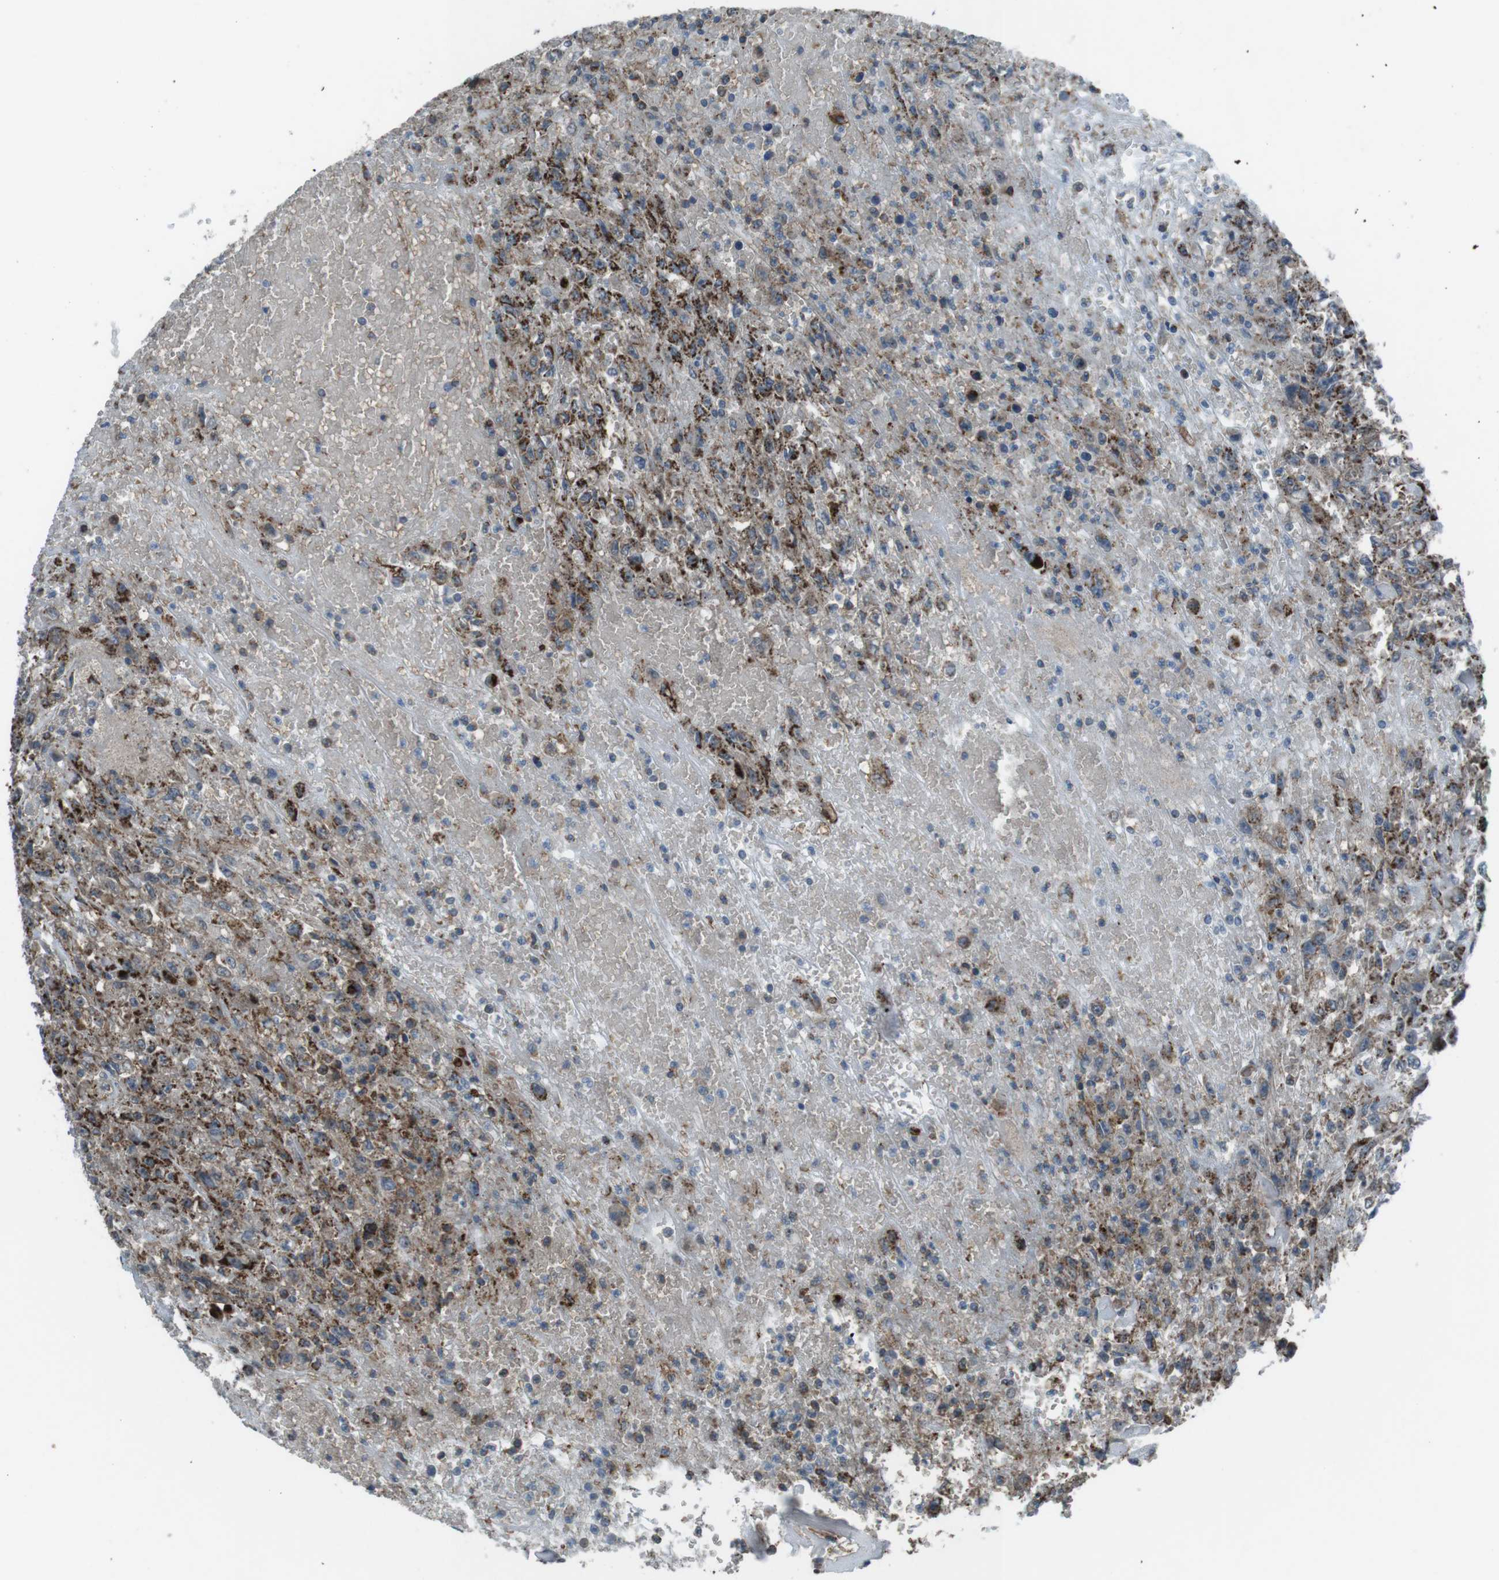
{"staining": {"intensity": "moderate", "quantity": ">75%", "location": "cytoplasmic/membranous"}, "tissue": "urothelial cancer", "cell_type": "Tumor cells", "image_type": "cancer", "snomed": [{"axis": "morphology", "description": "Urothelial carcinoma, High grade"}, {"axis": "topography", "description": "Urinary bladder"}], "caption": "Protein staining of urothelial cancer tissue exhibits moderate cytoplasmic/membranous positivity in about >75% of tumor cells.", "gene": "GDF10", "patient": {"sex": "male", "age": 46}}